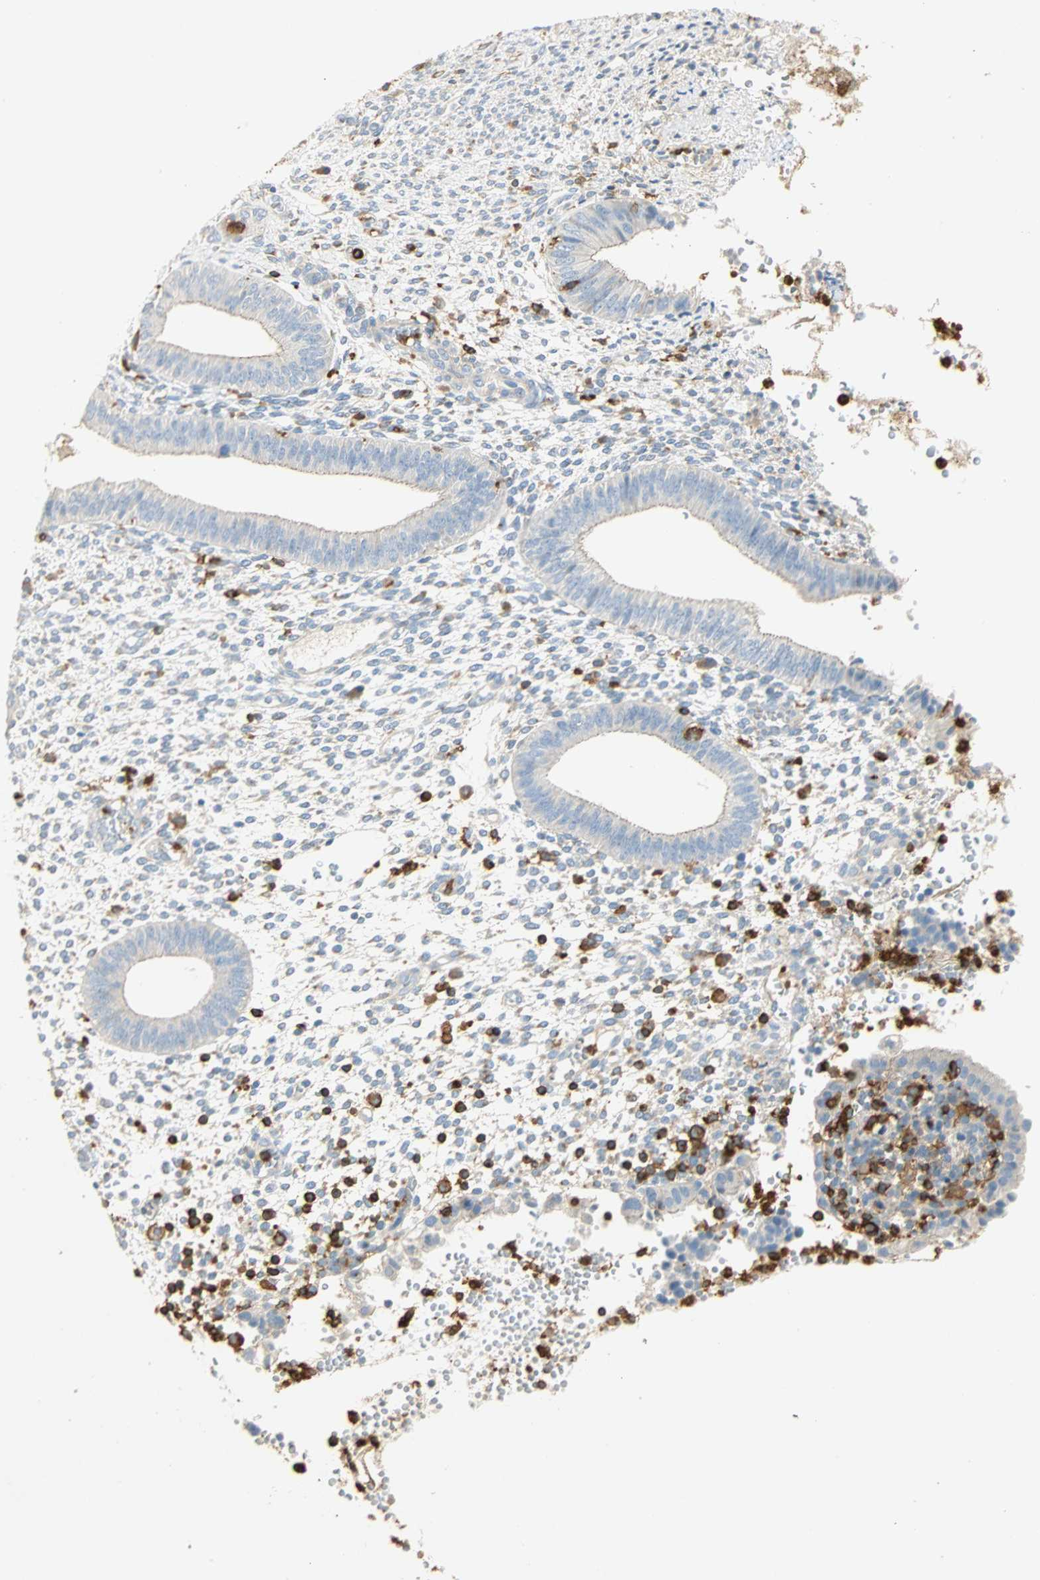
{"staining": {"intensity": "weak", "quantity": "25%-75%", "location": "cytoplasmic/membranous"}, "tissue": "endometrium", "cell_type": "Cells in endometrial stroma", "image_type": "normal", "snomed": [{"axis": "morphology", "description": "Normal tissue, NOS"}, {"axis": "topography", "description": "Endometrium"}], "caption": "IHC of unremarkable human endometrium reveals low levels of weak cytoplasmic/membranous staining in about 25%-75% of cells in endometrial stroma. The staining was performed using DAB to visualize the protein expression in brown, while the nuclei were stained in blue with hematoxylin (Magnification: 20x).", "gene": "FMNL1", "patient": {"sex": "female", "age": 35}}